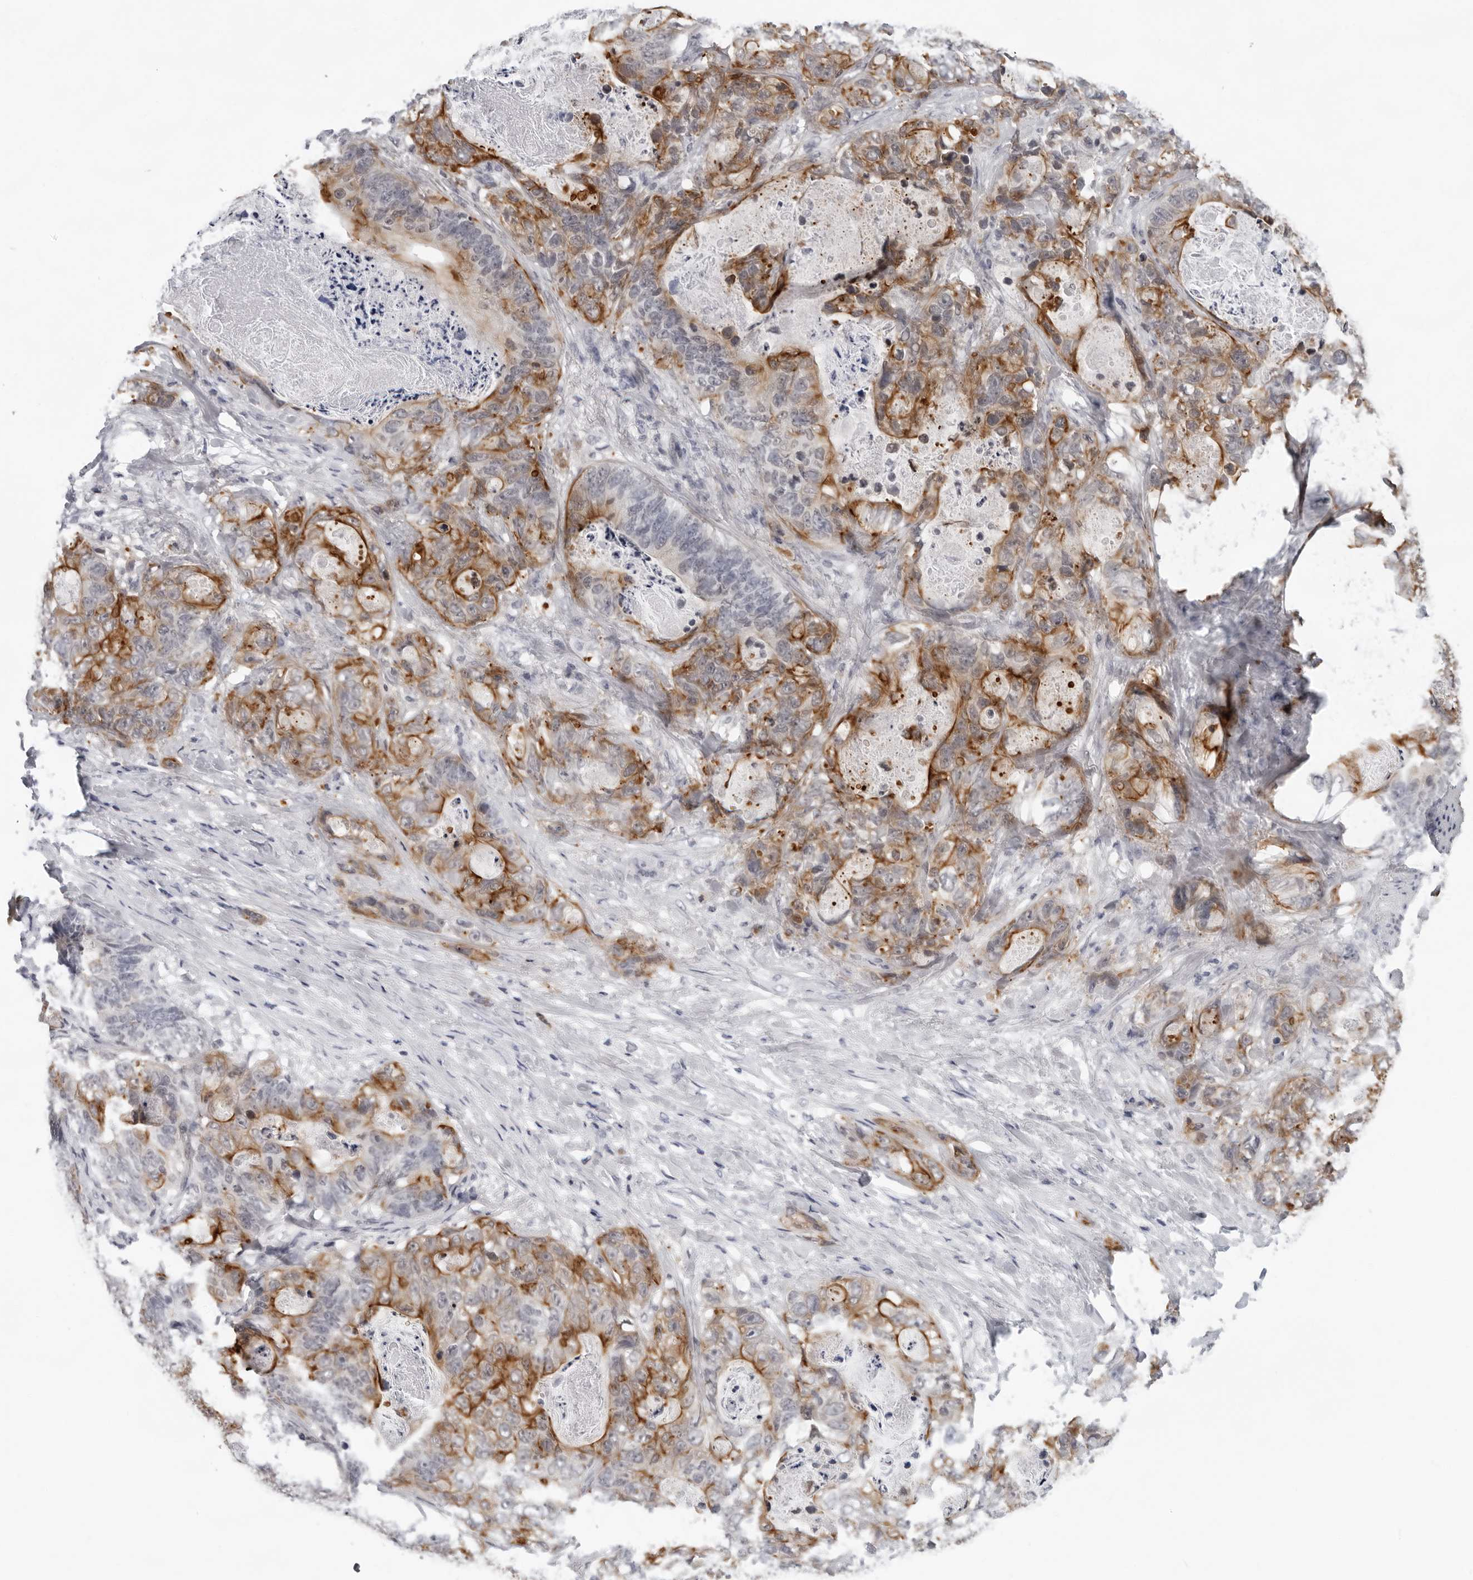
{"staining": {"intensity": "moderate", "quantity": "25%-75%", "location": "cytoplasmic/membranous"}, "tissue": "stomach cancer", "cell_type": "Tumor cells", "image_type": "cancer", "snomed": [{"axis": "morphology", "description": "Normal tissue, NOS"}, {"axis": "morphology", "description": "Adenocarcinoma, NOS"}, {"axis": "topography", "description": "Stomach"}], "caption": "Stomach cancer (adenocarcinoma) stained with DAB (3,3'-diaminobenzidine) immunohistochemistry (IHC) shows medium levels of moderate cytoplasmic/membranous positivity in approximately 25%-75% of tumor cells. (IHC, brightfield microscopy, high magnification).", "gene": "CCDC28B", "patient": {"sex": "female", "age": 89}}